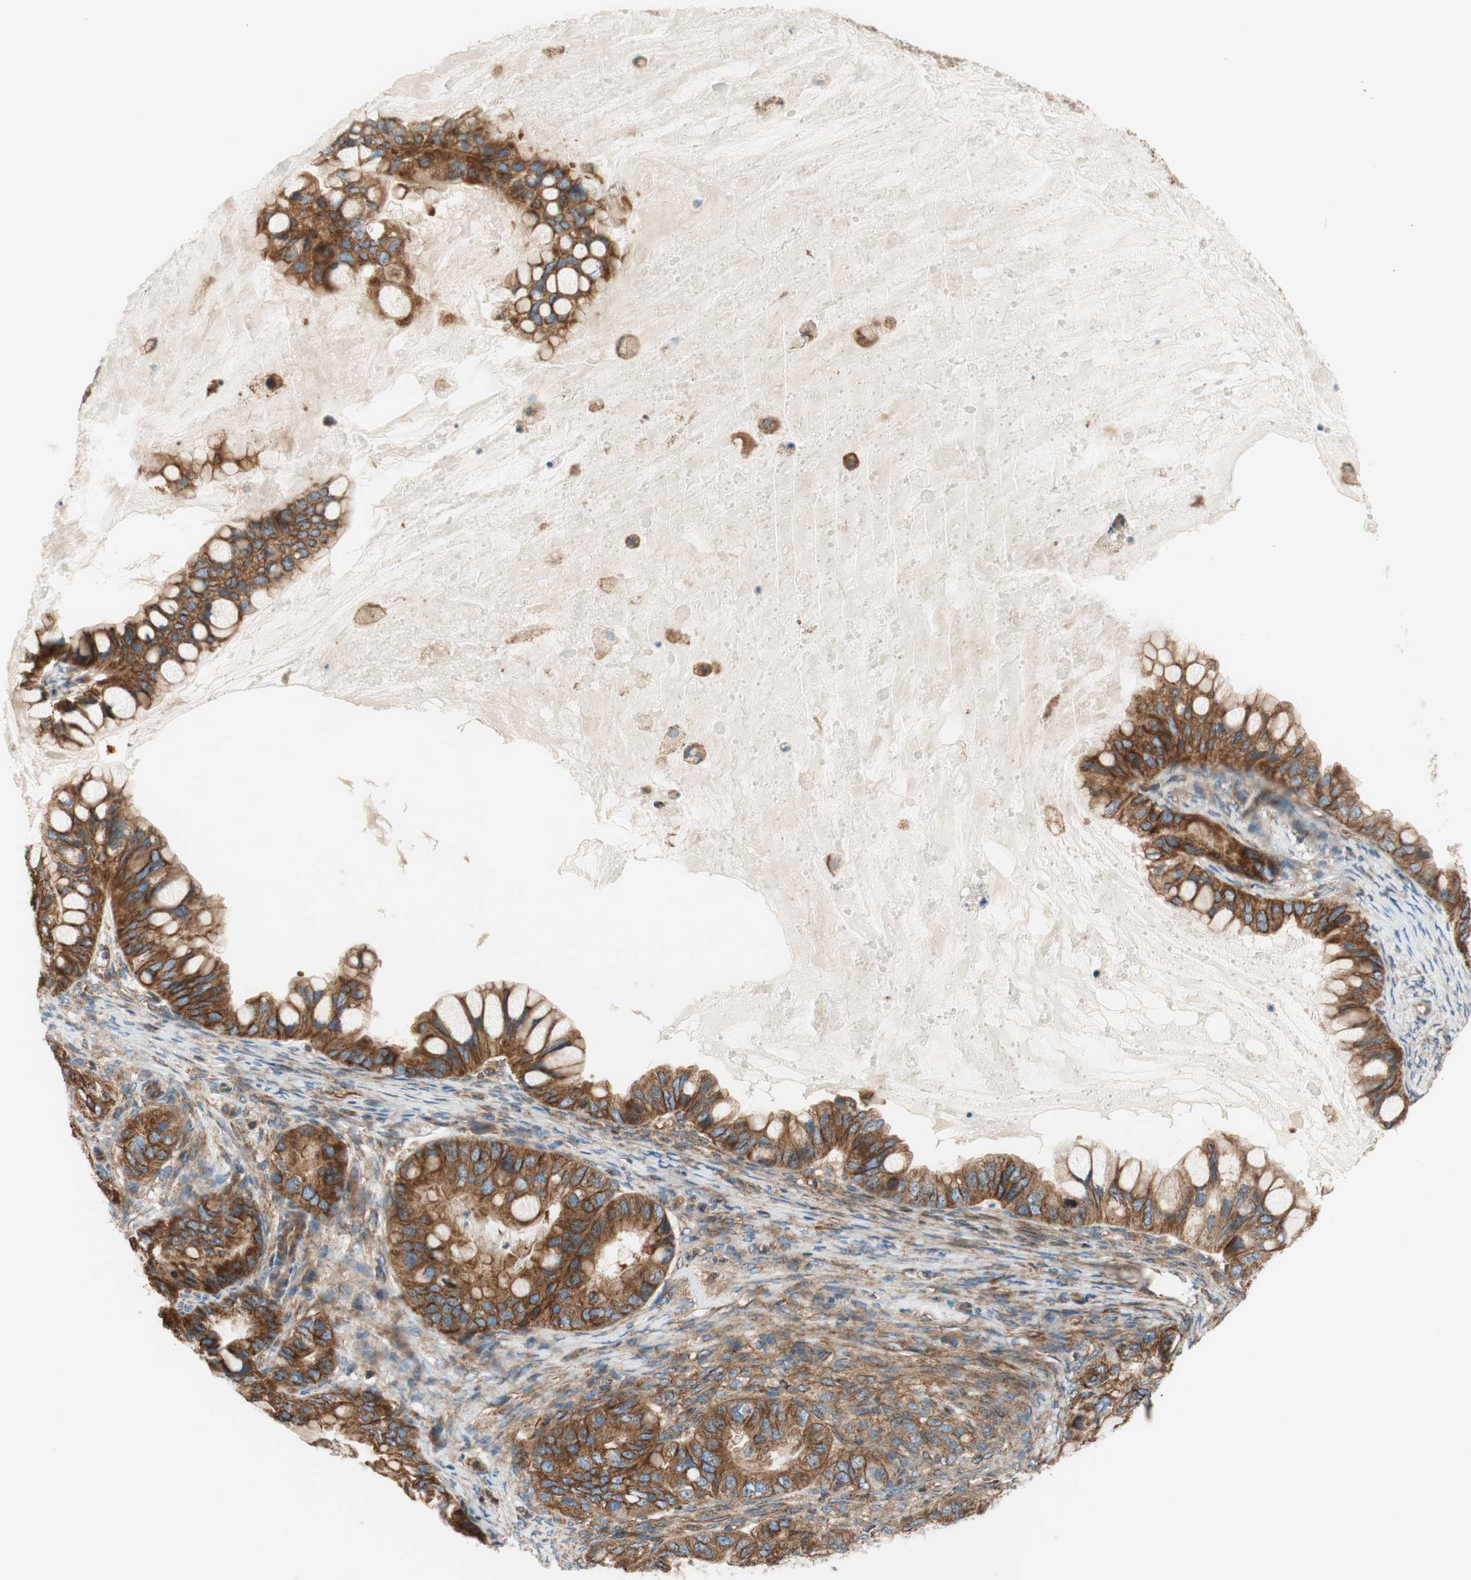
{"staining": {"intensity": "strong", "quantity": ">75%", "location": "cytoplasmic/membranous"}, "tissue": "ovarian cancer", "cell_type": "Tumor cells", "image_type": "cancer", "snomed": [{"axis": "morphology", "description": "Cystadenocarcinoma, mucinous, NOS"}, {"axis": "topography", "description": "Ovary"}], "caption": "Tumor cells demonstrate high levels of strong cytoplasmic/membranous positivity in approximately >75% of cells in human ovarian mucinous cystadenocarcinoma.", "gene": "VPS26A", "patient": {"sex": "female", "age": 80}}